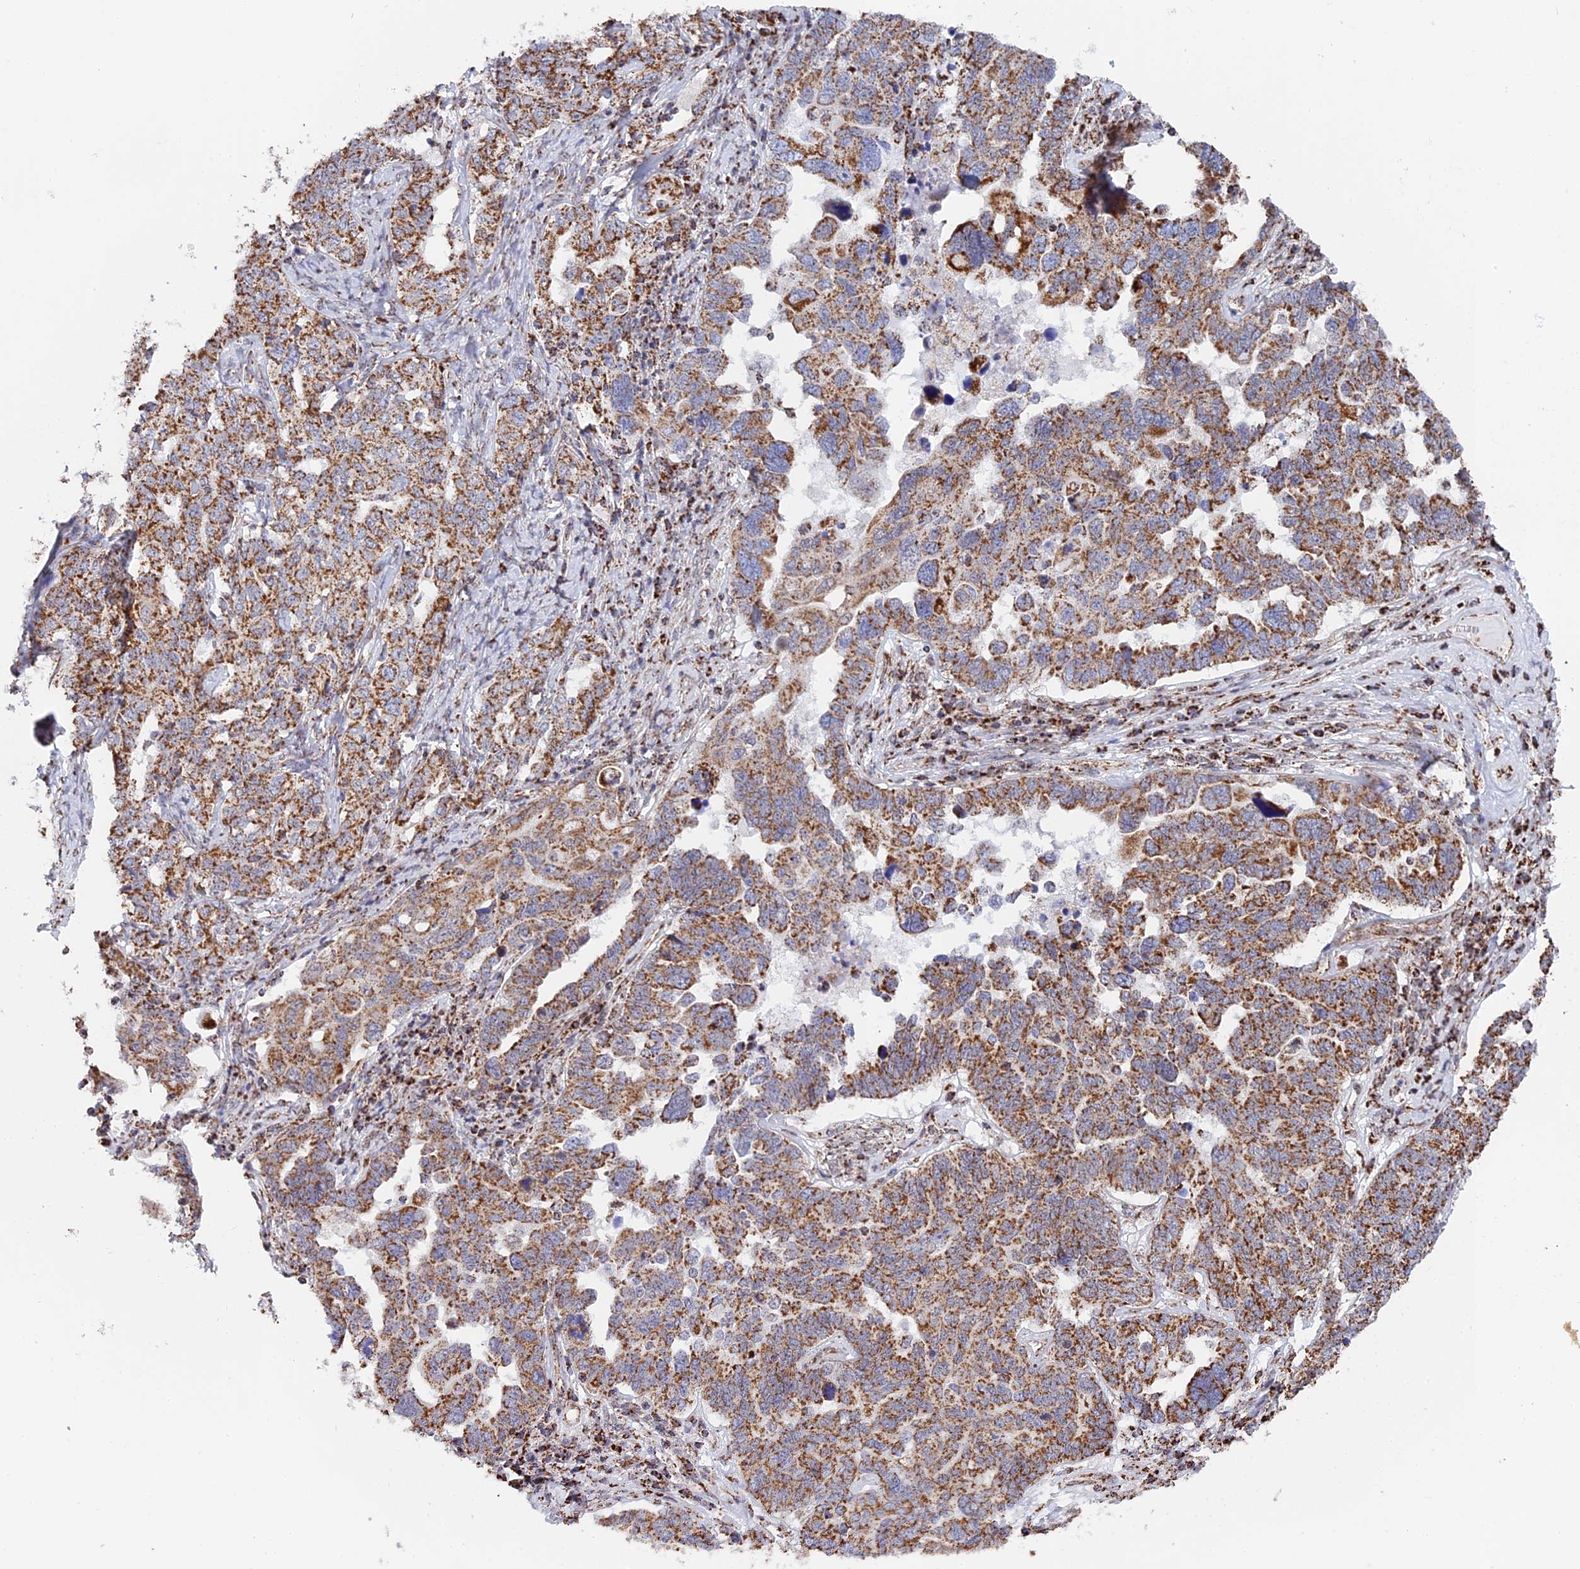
{"staining": {"intensity": "strong", "quantity": ">75%", "location": "cytoplasmic/membranous"}, "tissue": "ovarian cancer", "cell_type": "Tumor cells", "image_type": "cancer", "snomed": [{"axis": "morphology", "description": "Carcinoma, endometroid"}, {"axis": "topography", "description": "Ovary"}], "caption": "This photomicrograph reveals immunohistochemistry (IHC) staining of endometroid carcinoma (ovarian), with high strong cytoplasmic/membranous expression in approximately >75% of tumor cells.", "gene": "CDC16", "patient": {"sex": "female", "age": 62}}